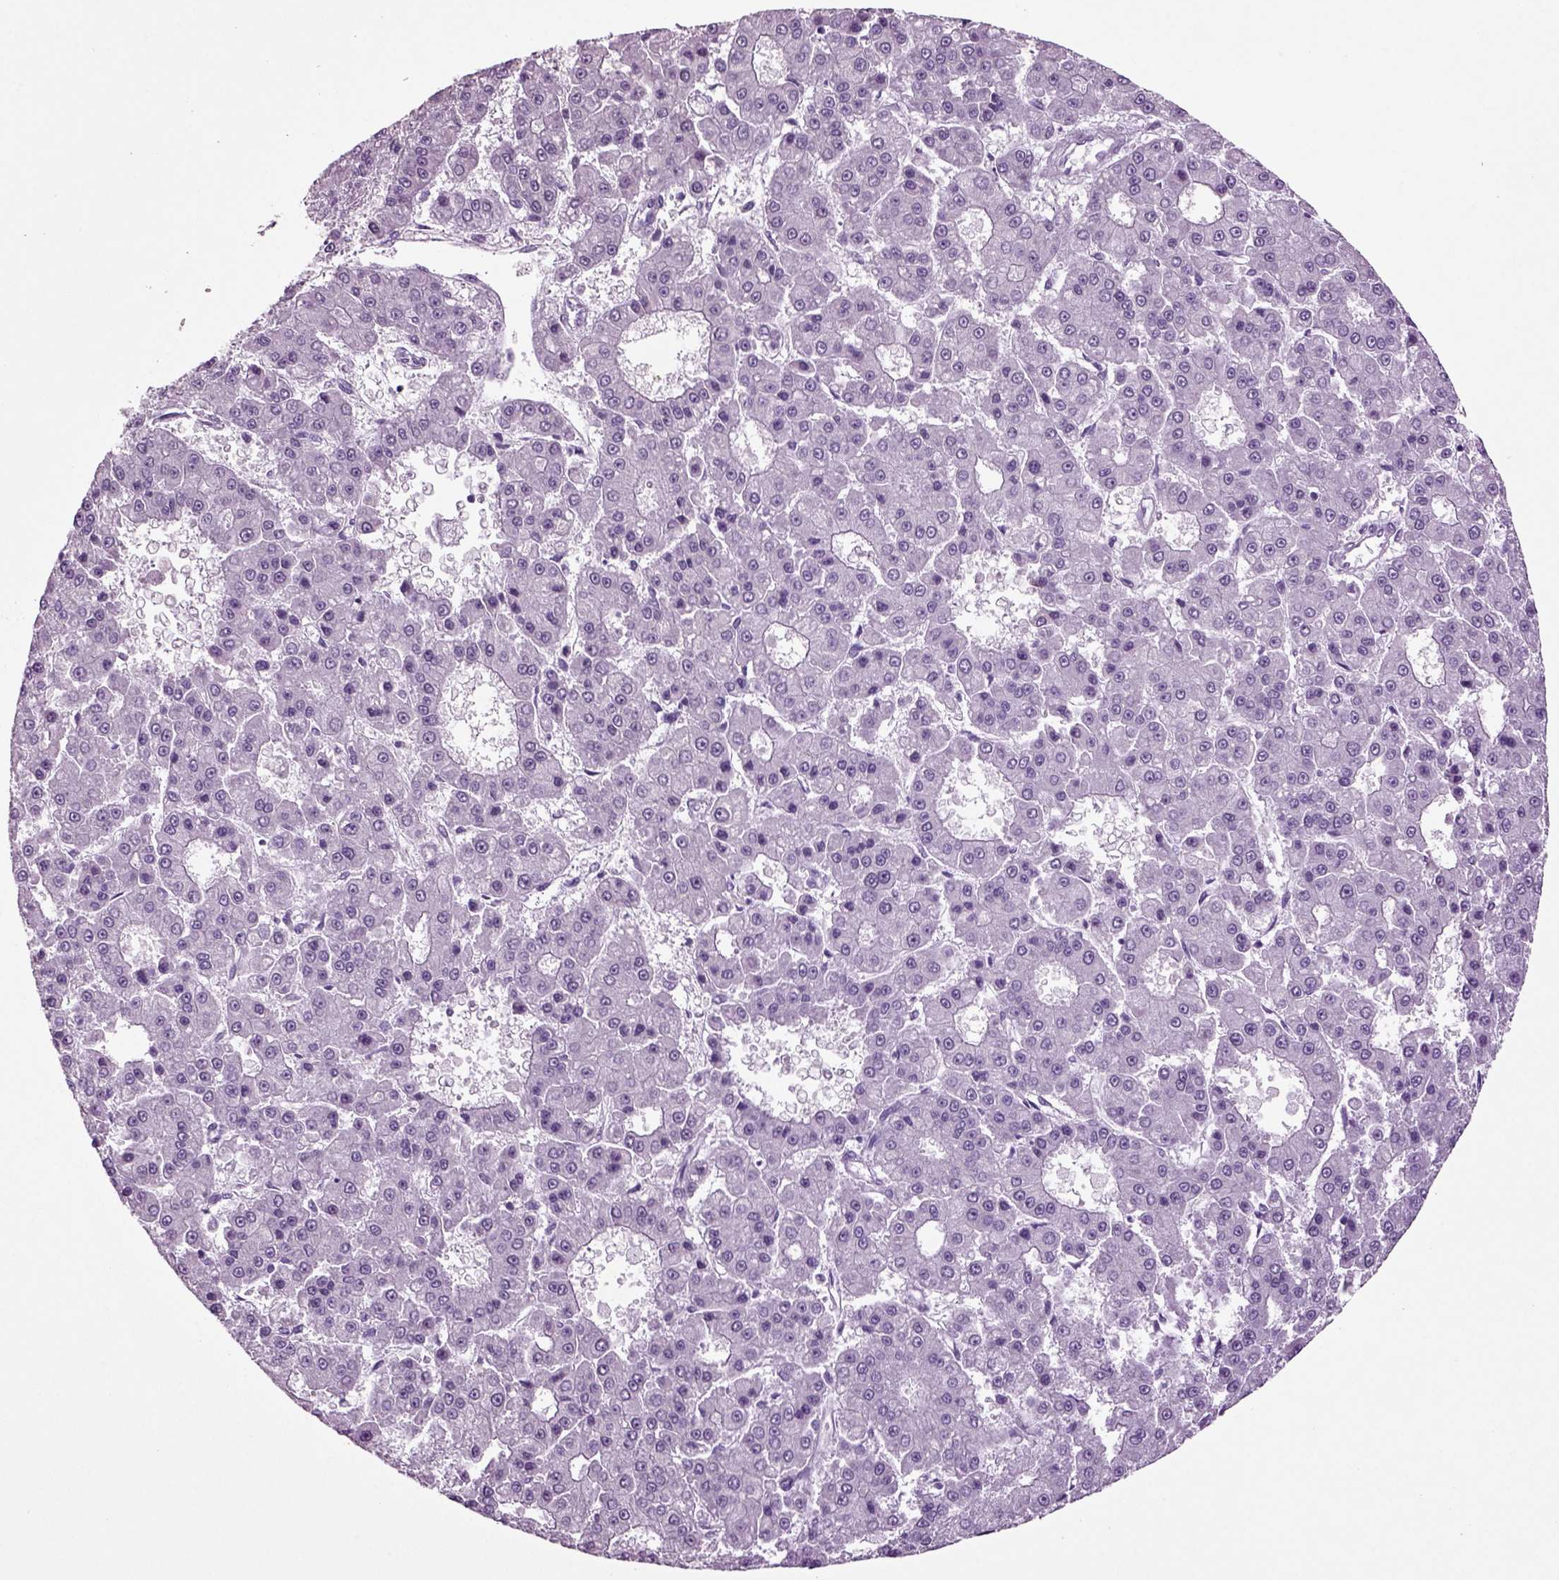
{"staining": {"intensity": "negative", "quantity": "none", "location": "none"}, "tissue": "liver cancer", "cell_type": "Tumor cells", "image_type": "cancer", "snomed": [{"axis": "morphology", "description": "Carcinoma, Hepatocellular, NOS"}, {"axis": "topography", "description": "Liver"}], "caption": "The photomicrograph exhibits no significant positivity in tumor cells of liver hepatocellular carcinoma.", "gene": "SLC17A6", "patient": {"sex": "male", "age": 70}}